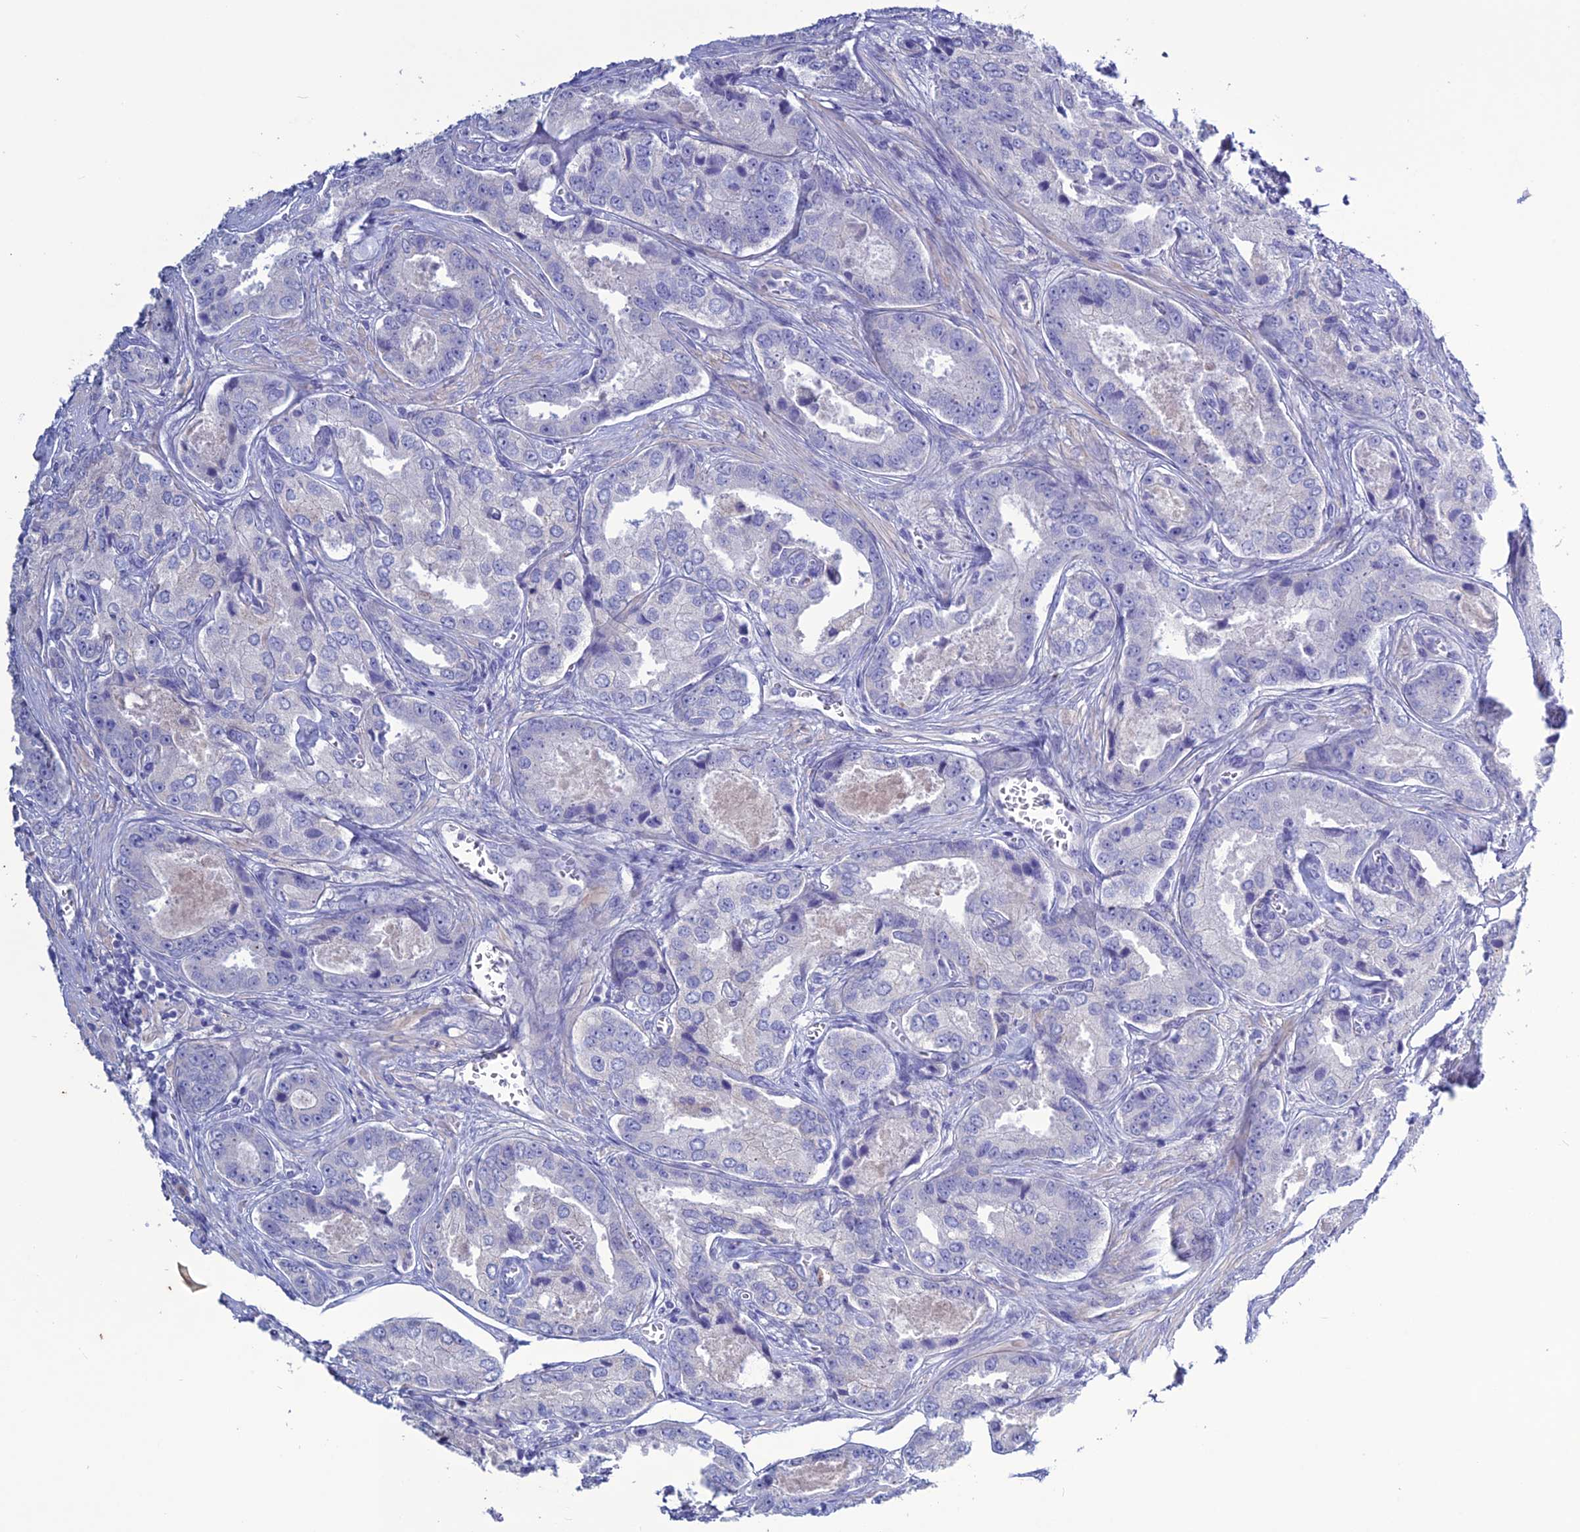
{"staining": {"intensity": "negative", "quantity": "none", "location": "none"}, "tissue": "prostate cancer", "cell_type": "Tumor cells", "image_type": "cancer", "snomed": [{"axis": "morphology", "description": "Adenocarcinoma, Low grade"}, {"axis": "topography", "description": "Prostate"}], "caption": "Micrograph shows no significant protein expression in tumor cells of prostate cancer (adenocarcinoma (low-grade)).", "gene": "CLEC2L", "patient": {"sex": "male", "age": 68}}